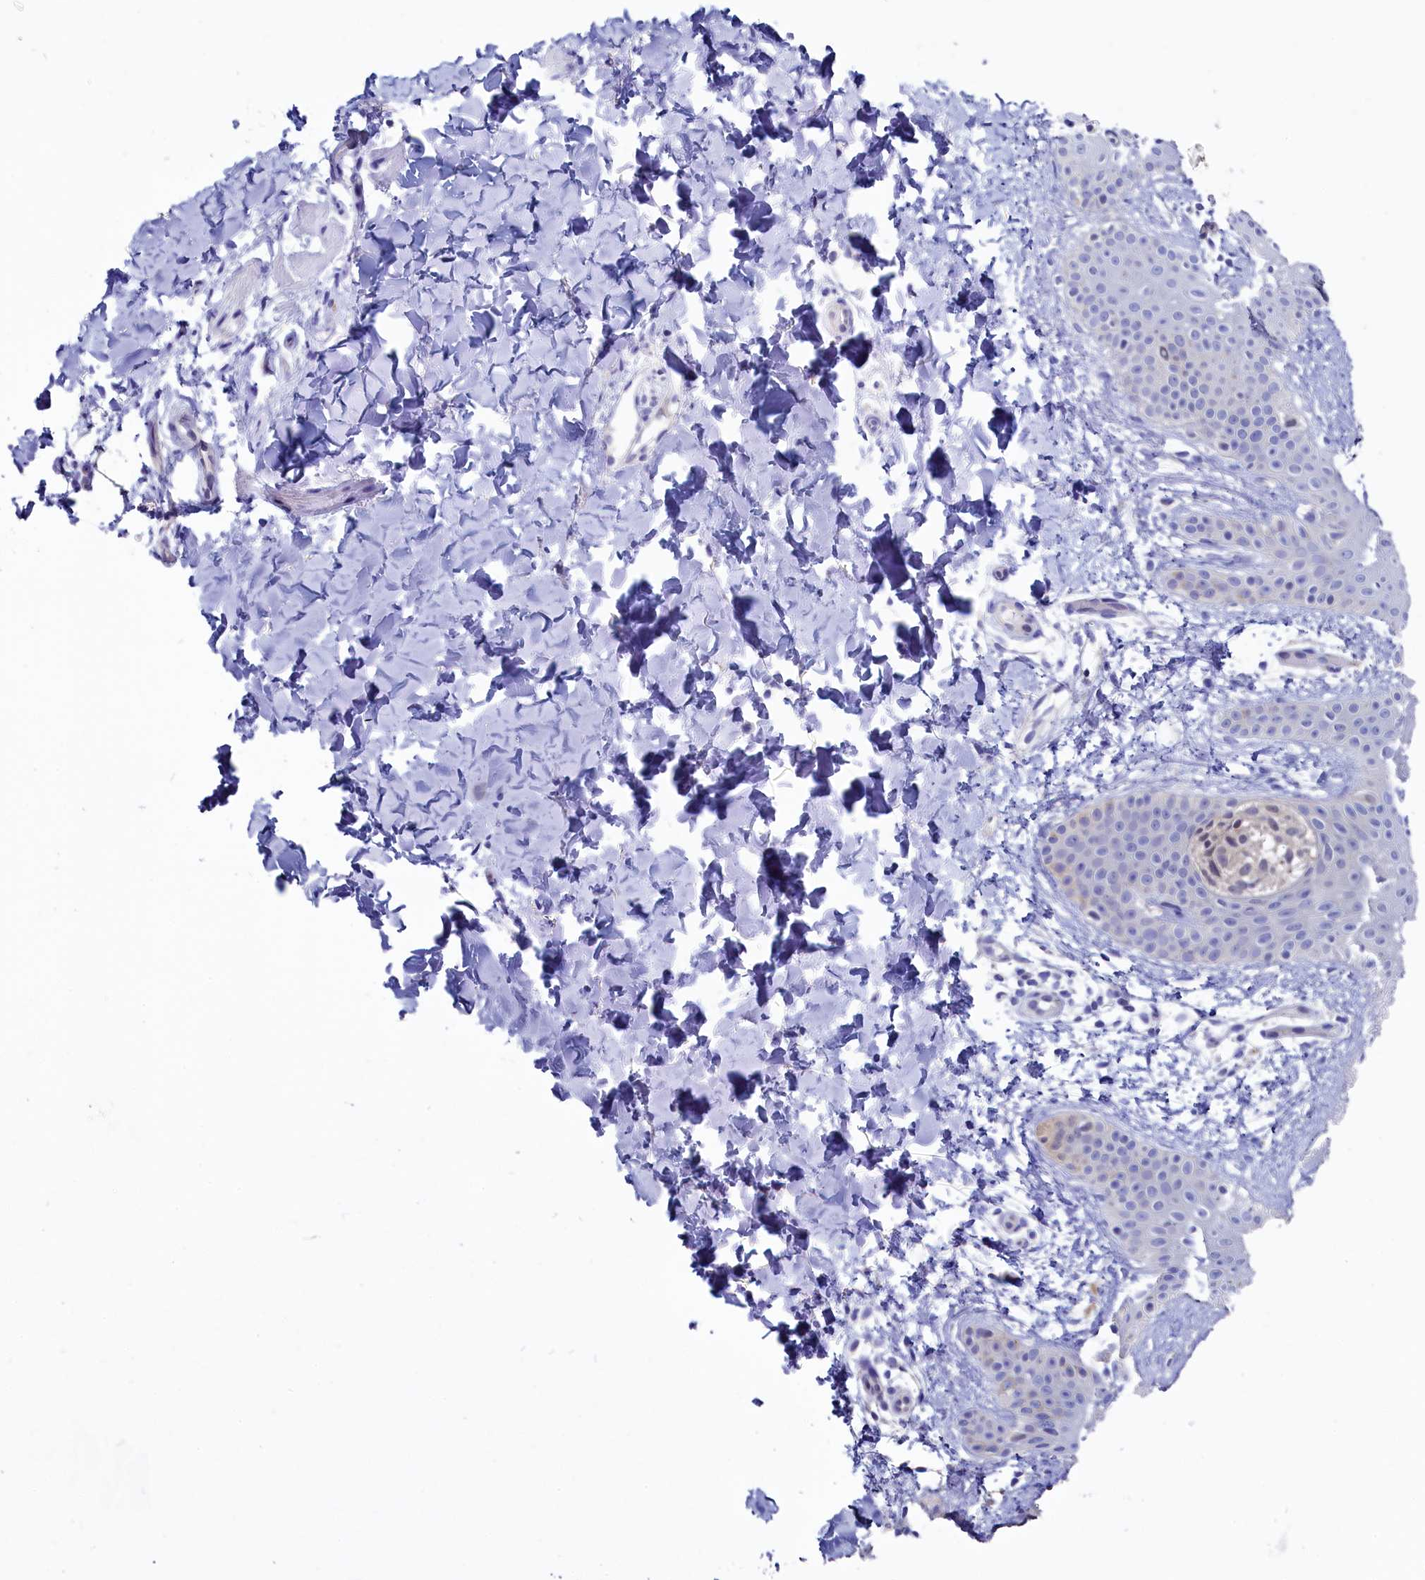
{"staining": {"intensity": "negative", "quantity": "none", "location": "none"}, "tissue": "skin", "cell_type": "Fibroblasts", "image_type": "normal", "snomed": [{"axis": "morphology", "description": "Normal tissue, NOS"}, {"axis": "topography", "description": "Skin"}], "caption": "An immunohistochemistry histopathology image of unremarkable skin is shown. There is no staining in fibroblasts of skin.", "gene": "CIAPIN1", "patient": {"sex": "male", "age": 36}}